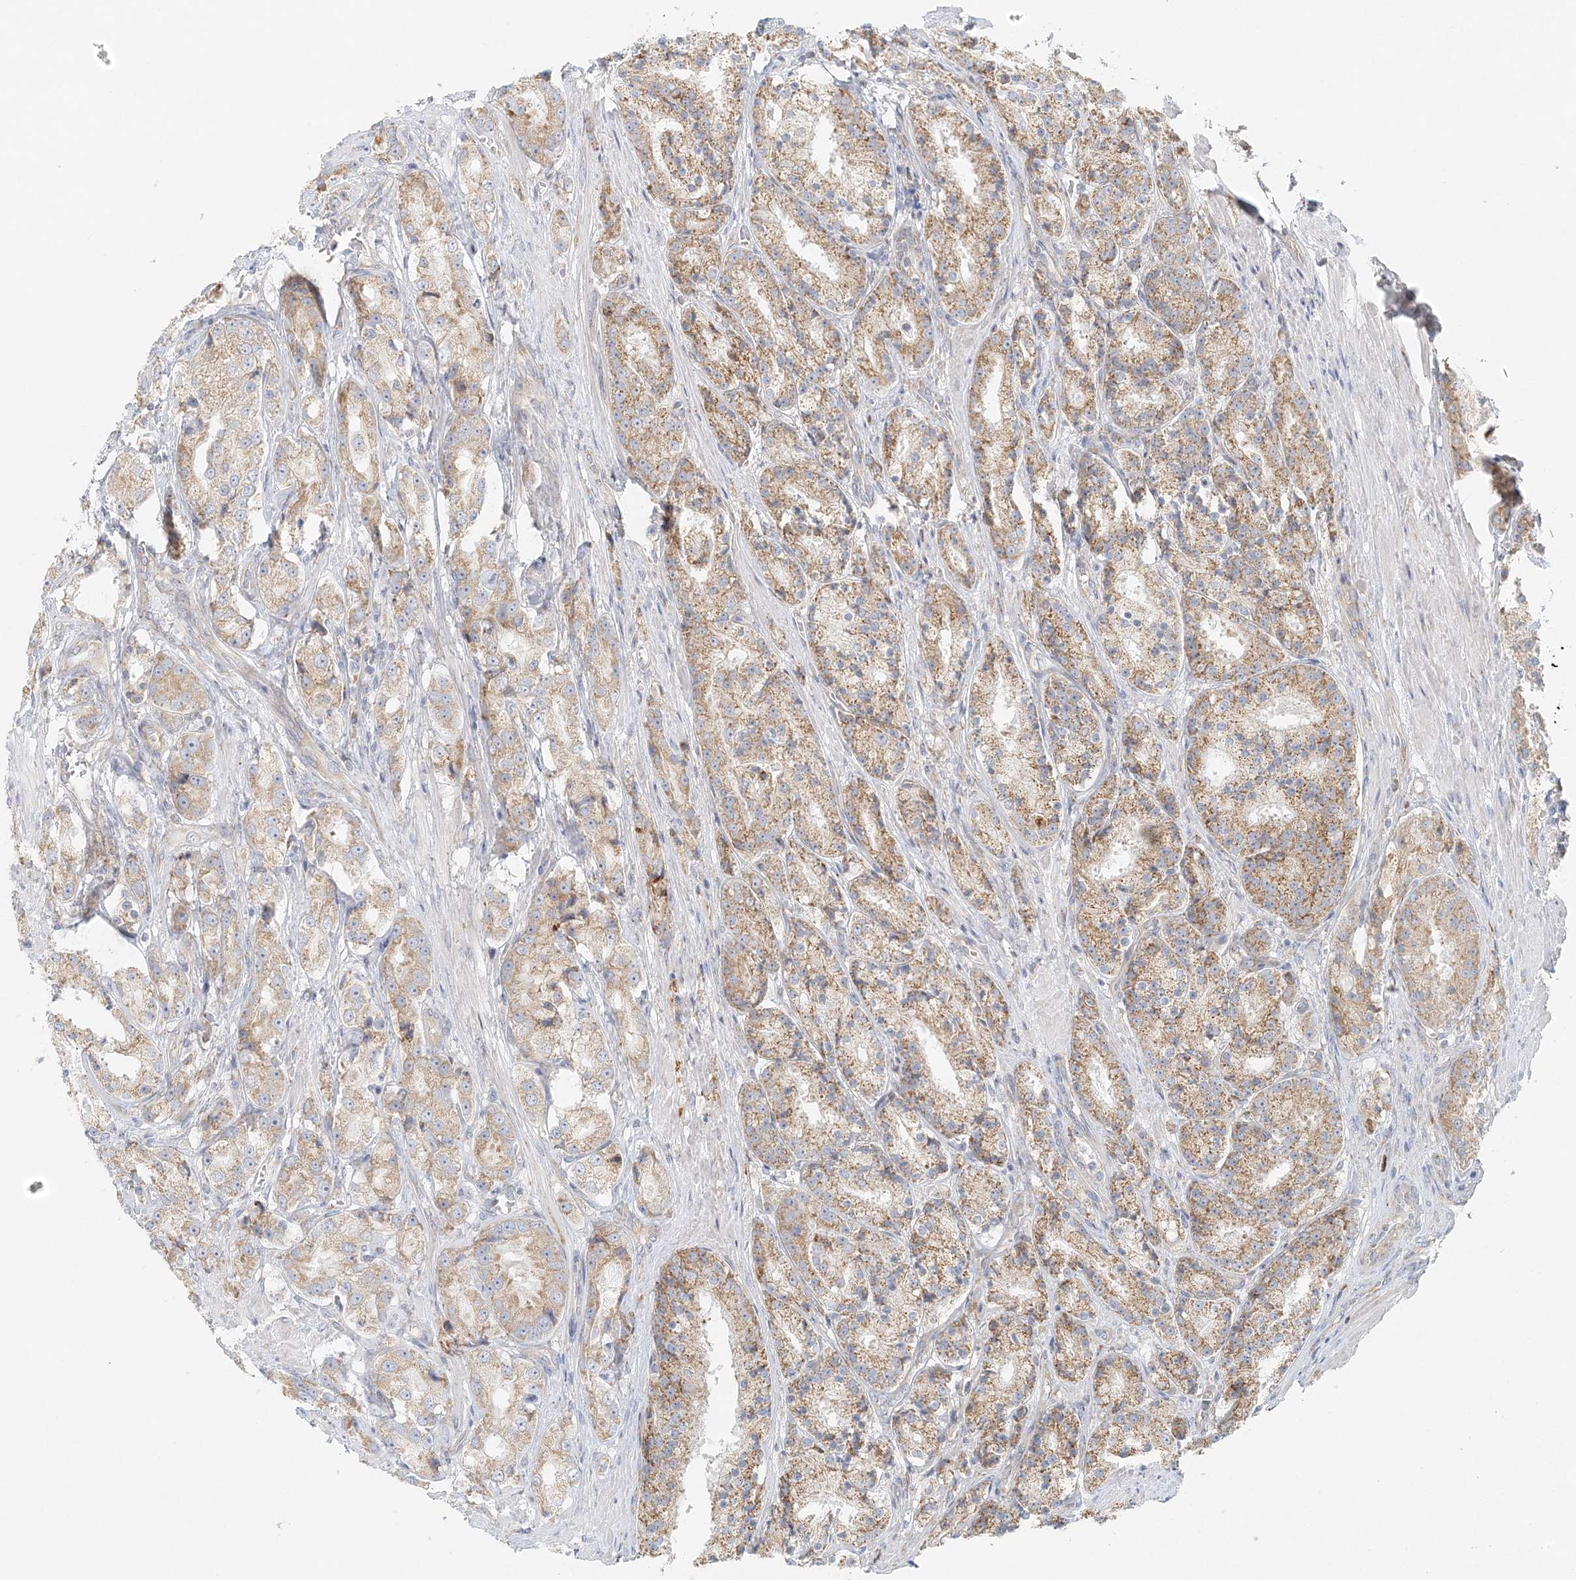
{"staining": {"intensity": "moderate", "quantity": ">75%", "location": "cytoplasmic/membranous"}, "tissue": "prostate cancer", "cell_type": "Tumor cells", "image_type": "cancer", "snomed": [{"axis": "morphology", "description": "Adenocarcinoma, High grade"}, {"axis": "topography", "description": "Prostate"}], "caption": "This is a histology image of immunohistochemistry staining of prostate cancer (adenocarcinoma (high-grade)), which shows moderate positivity in the cytoplasmic/membranous of tumor cells.", "gene": "STK11IP", "patient": {"sex": "male", "age": 60}}